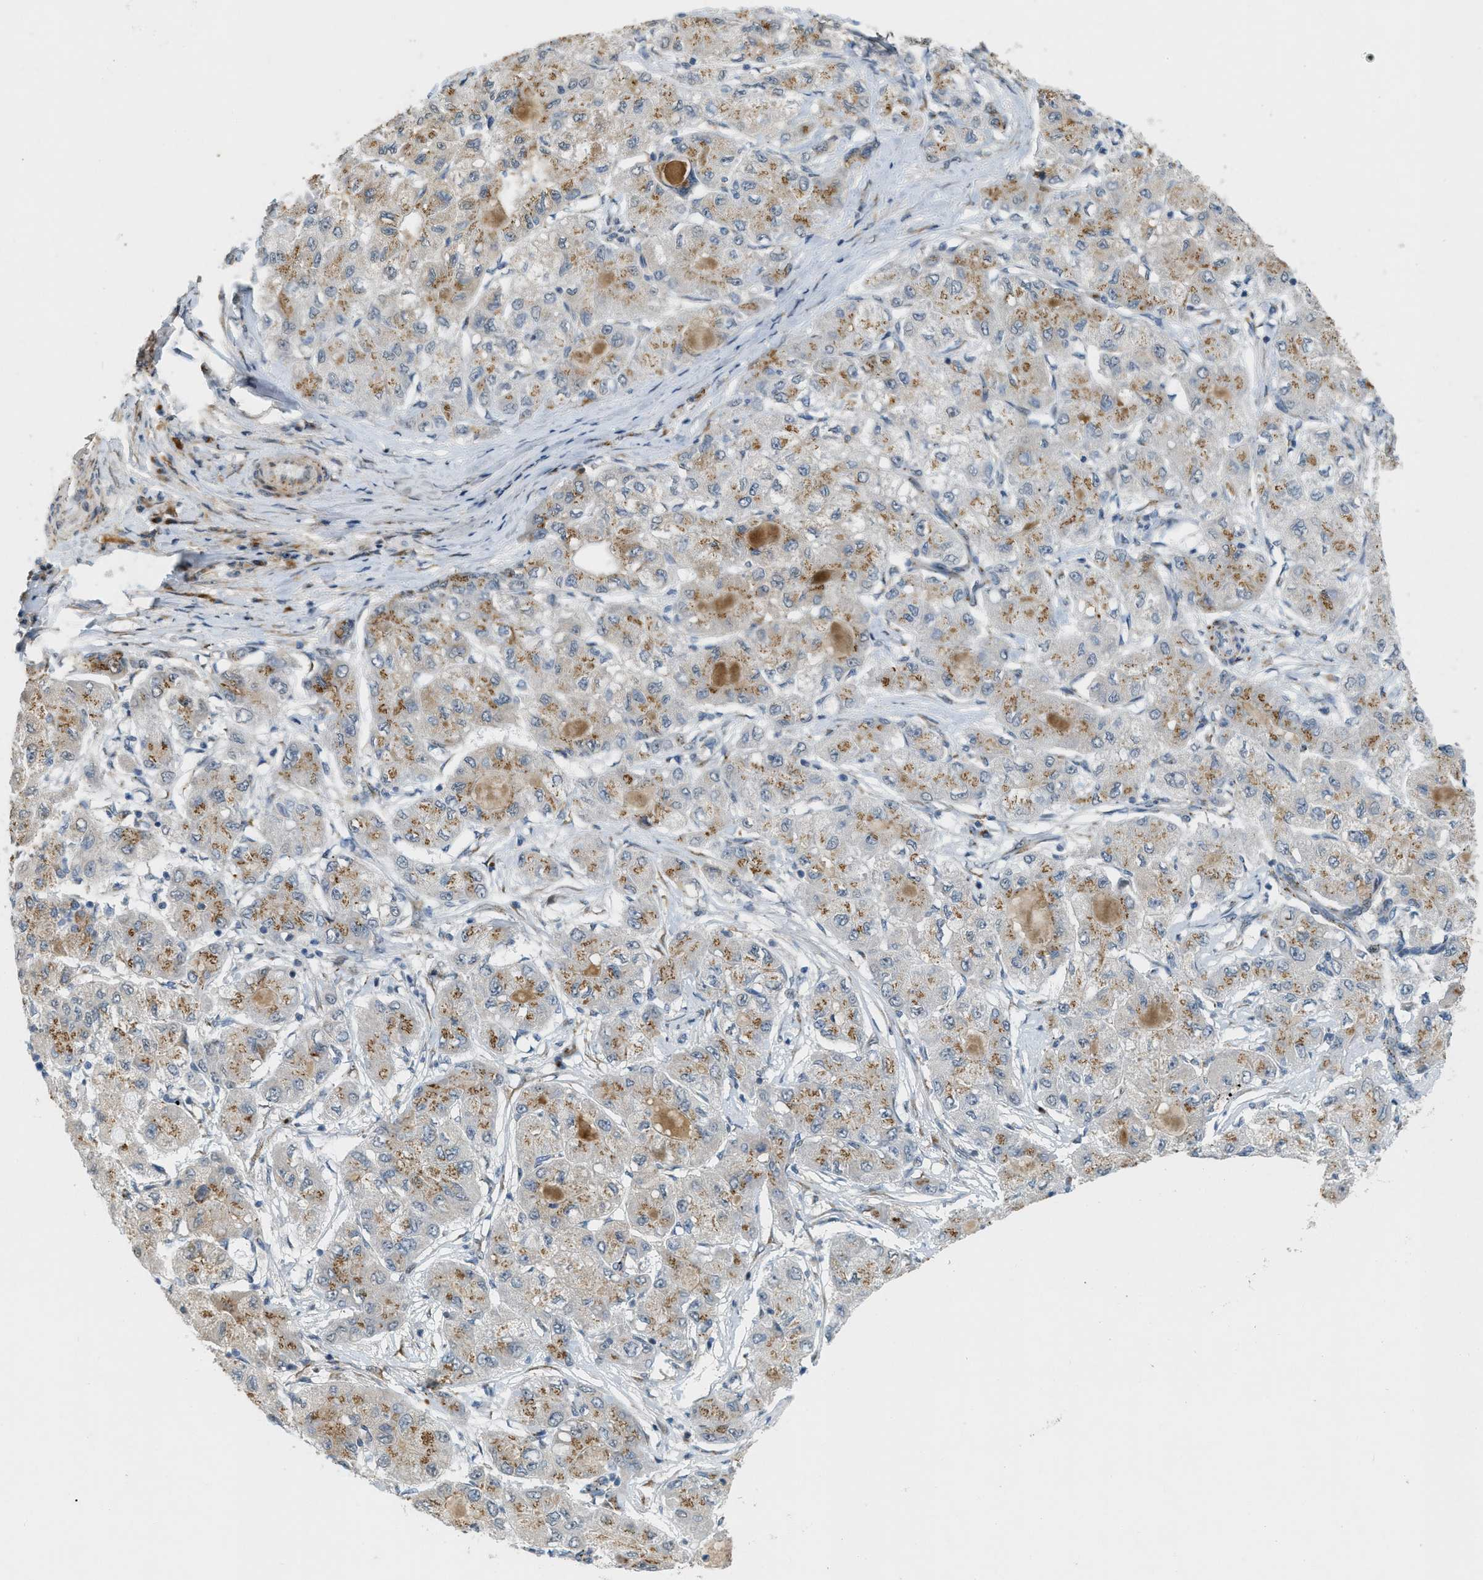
{"staining": {"intensity": "moderate", "quantity": ">75%", "location": "cytoplasmic/membranous"}, "tissue": "liver cancer", "cell_type": "Tumor cells", "image_type": "cancer", "snomed": [{"axis": "morphology", "description": "Carcinoma, Hepatocellular, NOS"}, {"axis": "topography", "description": "Liver"}], "caption": "Immunohistochemical staining of liver cancer shows moderate cytoplasmic/membranous protein staining in about >75% of tumor cells.", "gene": "ZFPL1", "patient": {"sex": "male", "age": 80}}